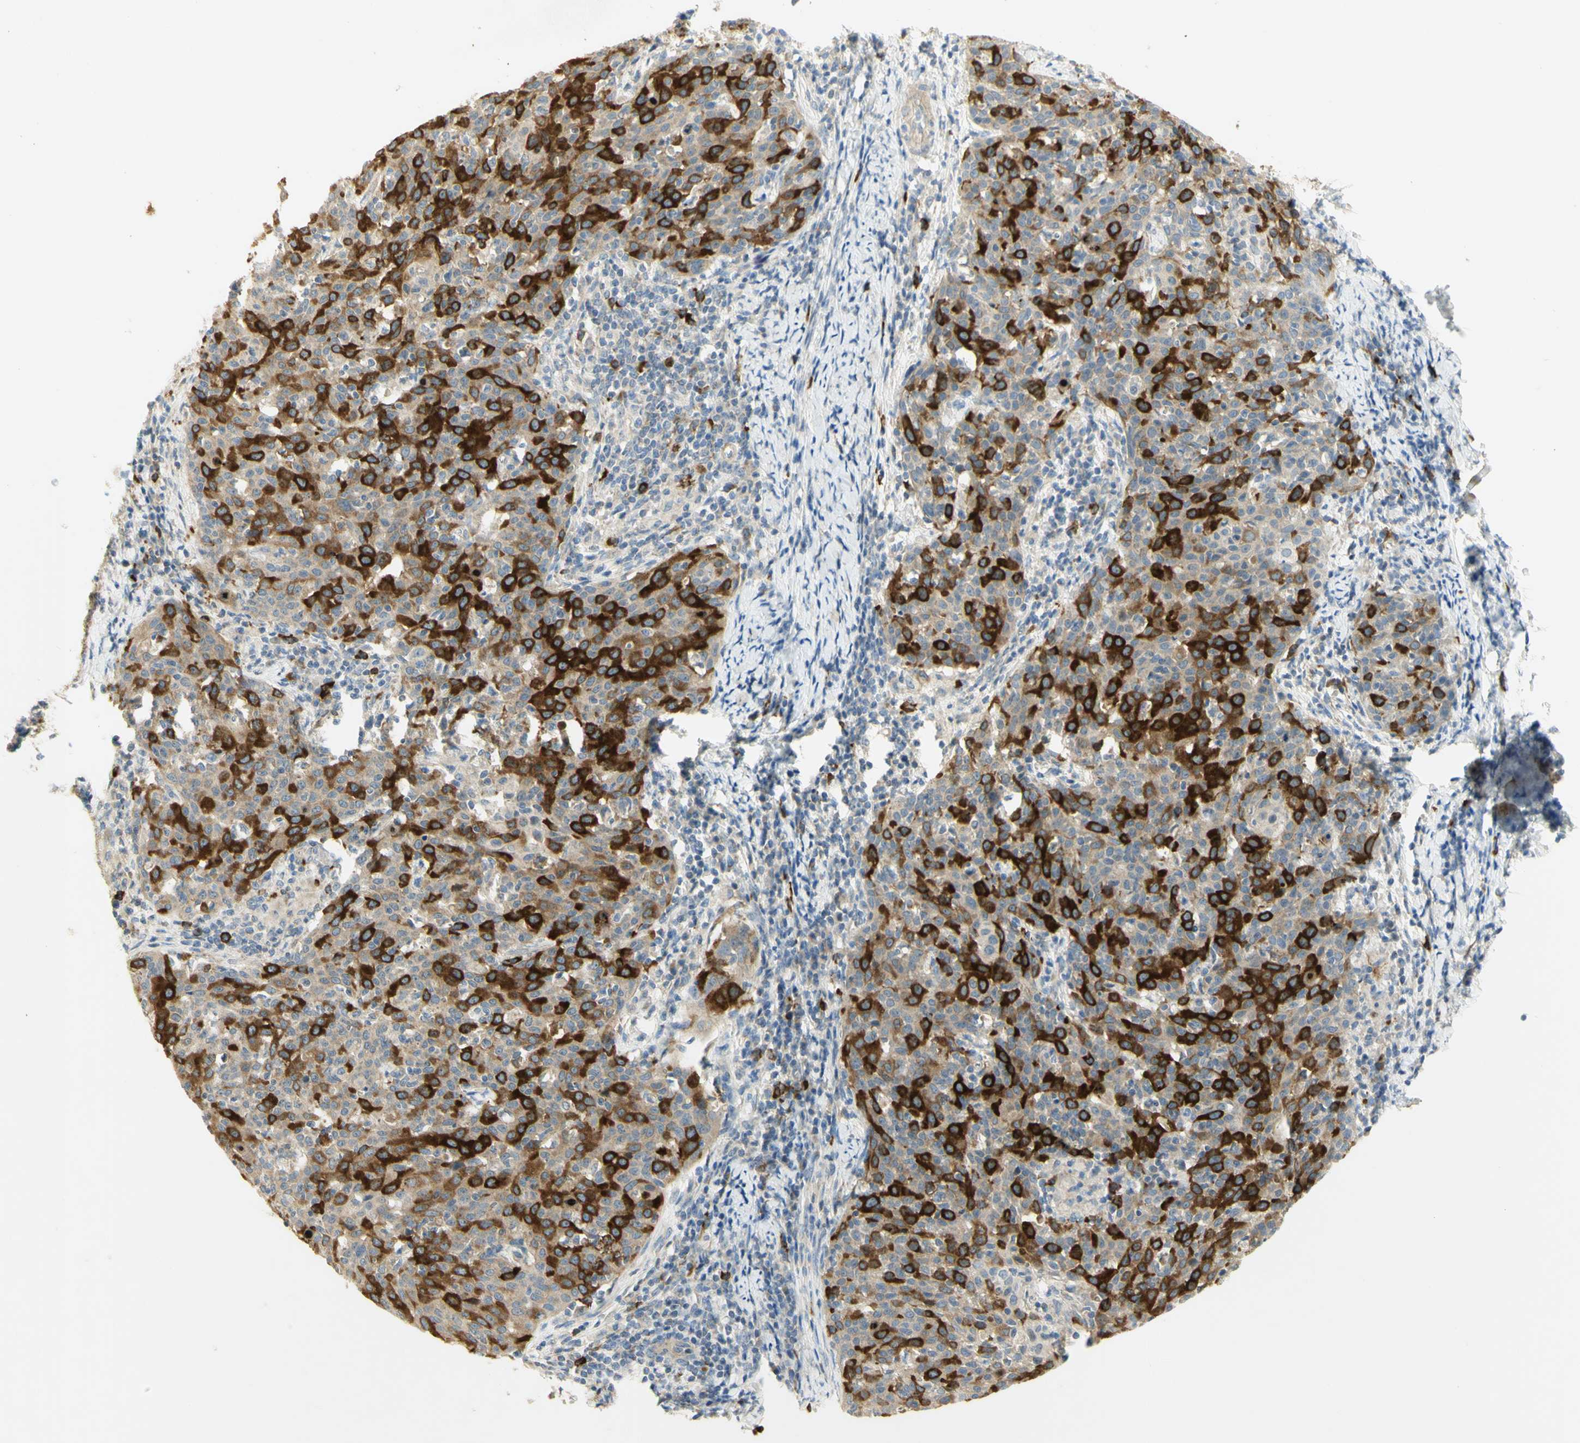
{"staining": {"intensity": "strong", "quantity": ">75%", "location": "cytoplasmic/membranous"}, "tissue": "cervical cancer", "cell_type": "Tumor cells", "image_type": "cancer", "snomed": [{"axis": "morphology", "description": "Squamous cell carcinoma, NOS"}, {"axis": "topography", "description": "Cervix"}], "caption": "IHC of cervical cancer reveals high levels of strong cytoplasmic/membranous positivity in about >75% of tumor cells.", "gene": "KIF11", "patient": {"sex": "female", "age": 38}}